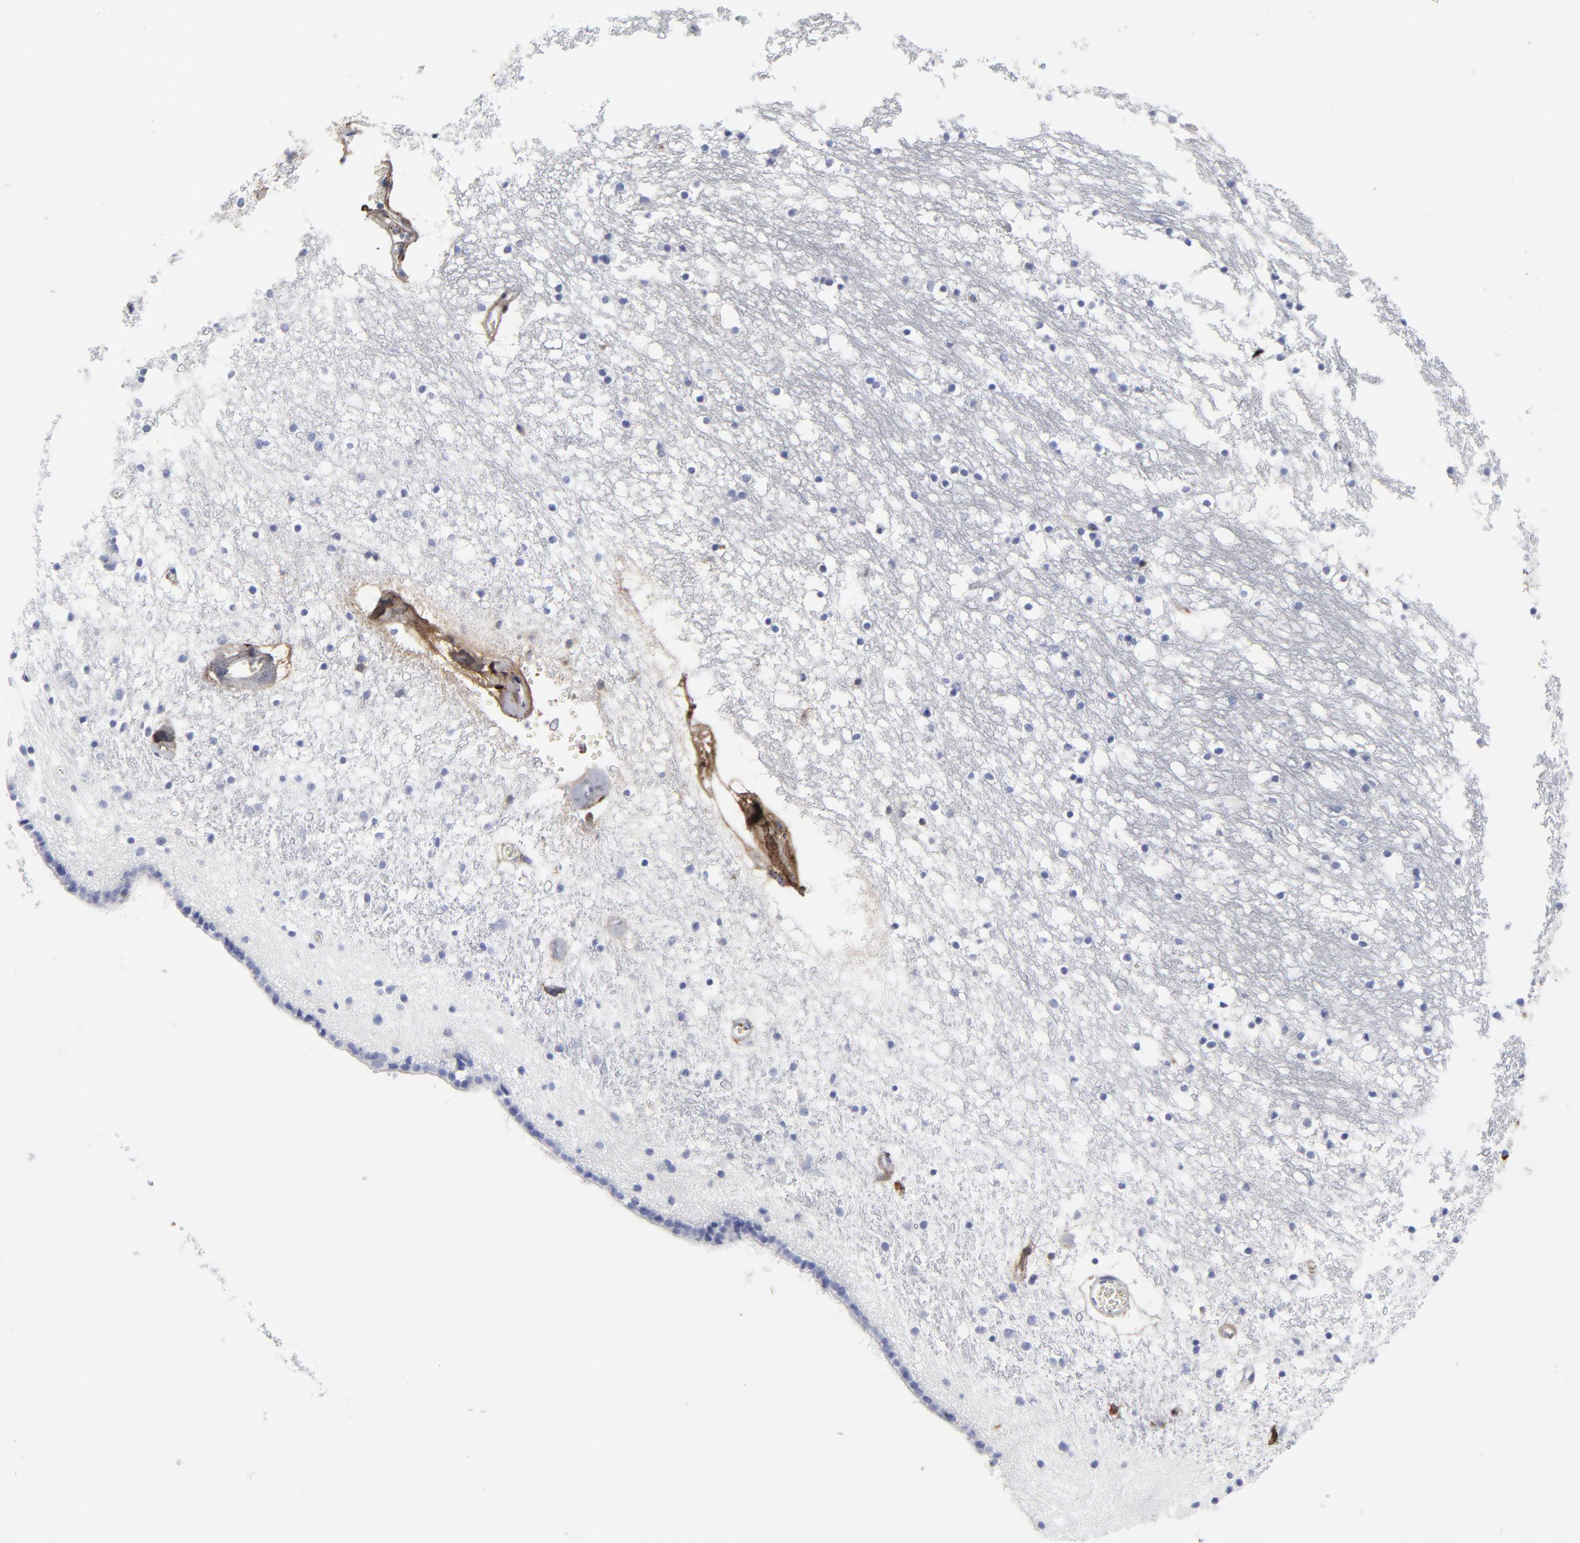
{"staining": {"intensity": "negative", "quantity": "none", "location": "none"}, "tissue": "caudate", "cell_type": "Glial cells", "image_type": "normal", "snomed": [{"axis": "morphology", "description": "Normal tissue, NOS"}, {"axis": "topography", "description": "Lateral ventricle wall"}], "caption": "Immunohistochemical staining of normal human caudate displays no significant expression in glial cells. (DAB immunohistochemistry (IHC), high magnification).", "gene": "DCN", "patient": {"sex": "male", "age": 45}}